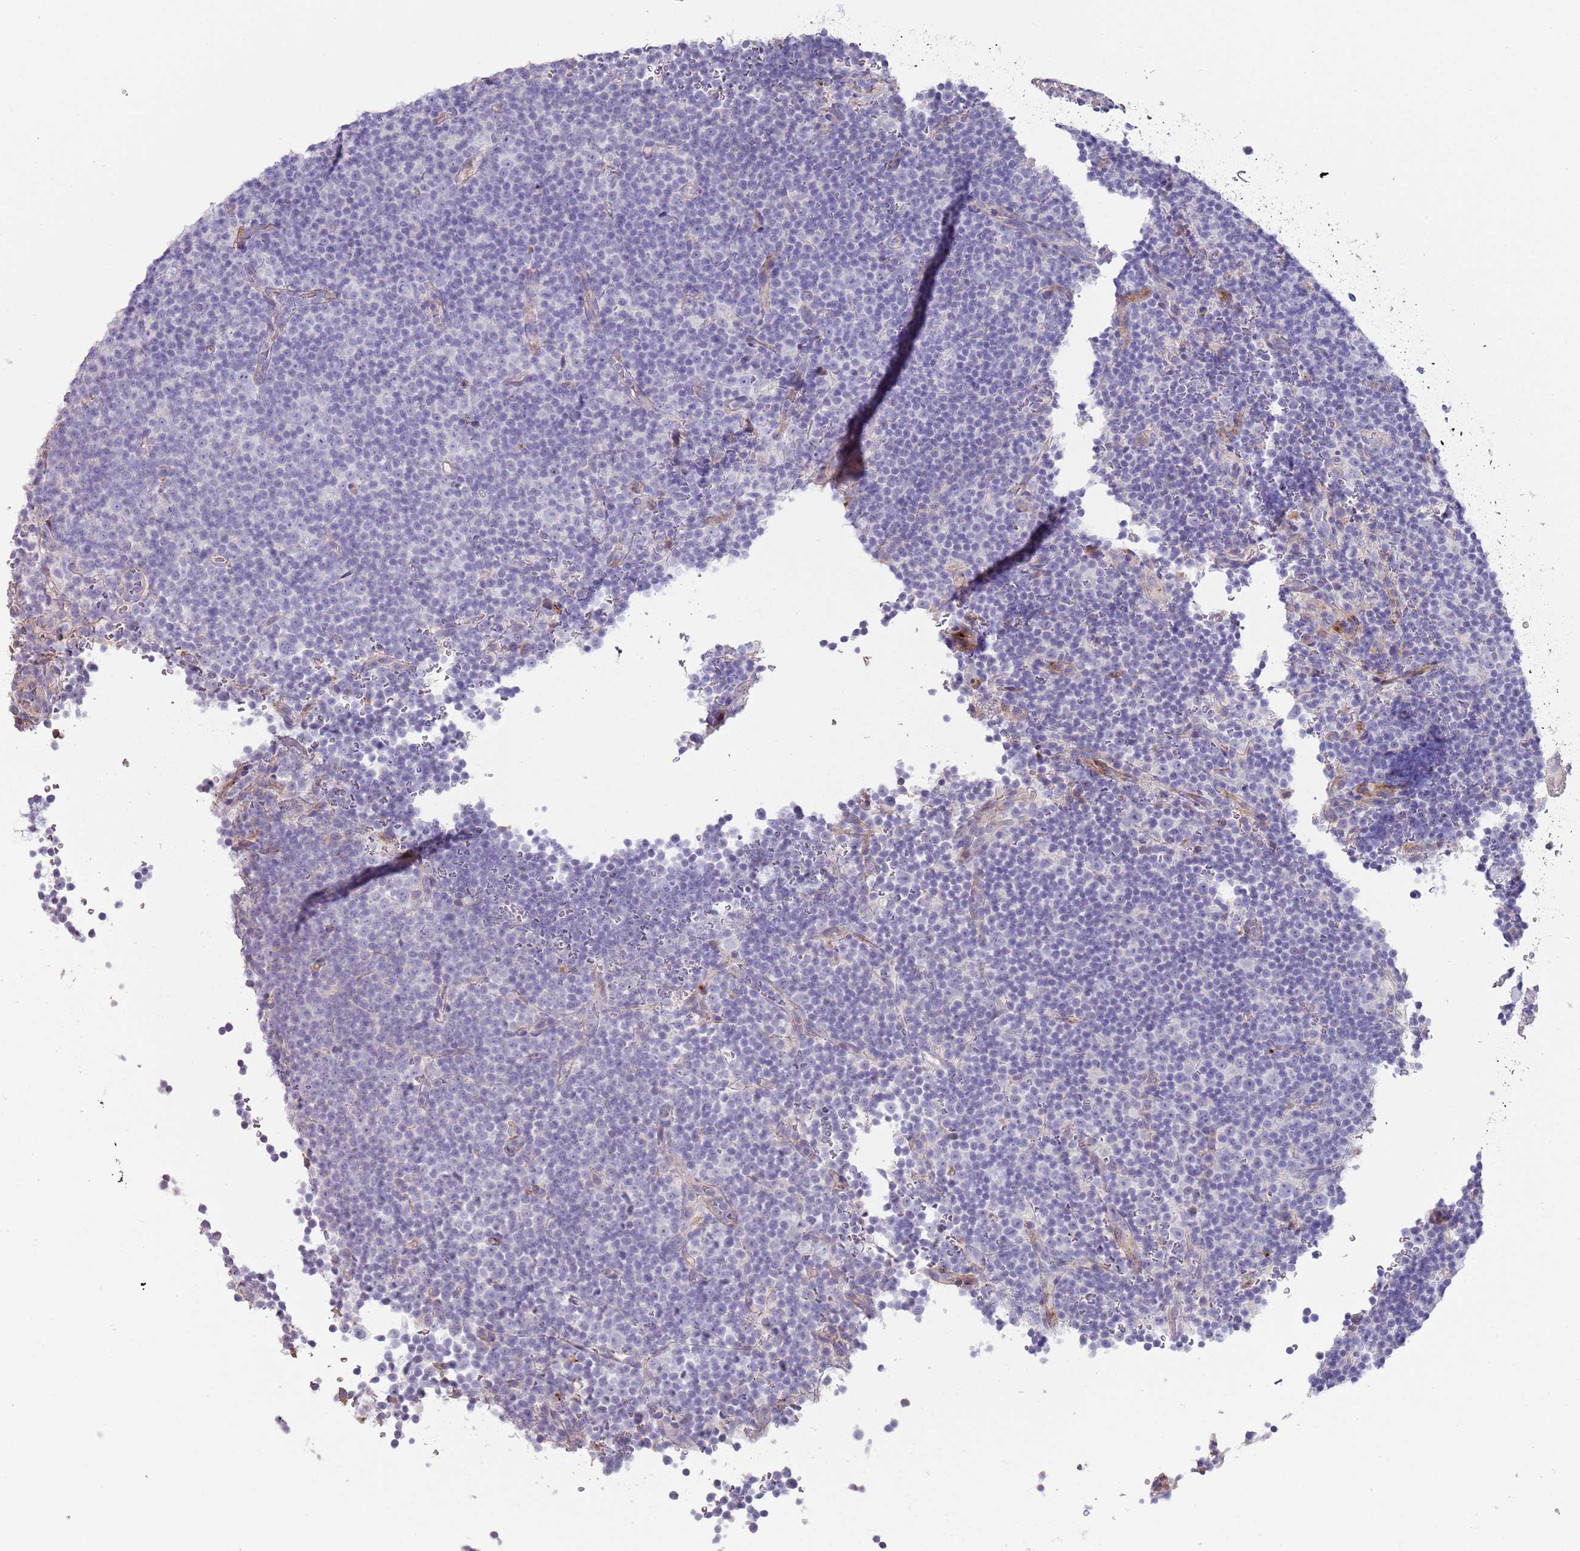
{"staining": {"intensity": "negative", "quantity": "none", "location": "none"}, "tissue": "lymphoma", "cell_type": "Tumor cells", "image_type": "cancer", "snomed": [{"axis": "morphology", "description": "Malignant lymphoma, non-Hodgkin's type, Low grade"}, {"axis": "topography", "description": "Lymph node"}], "caption": "This is an immunohistochemistry histopathology image of lymphoma. There is no staining in tumor cells.", "gene": "NBPF3", "patient": {"sex": "female", "age": 67}}